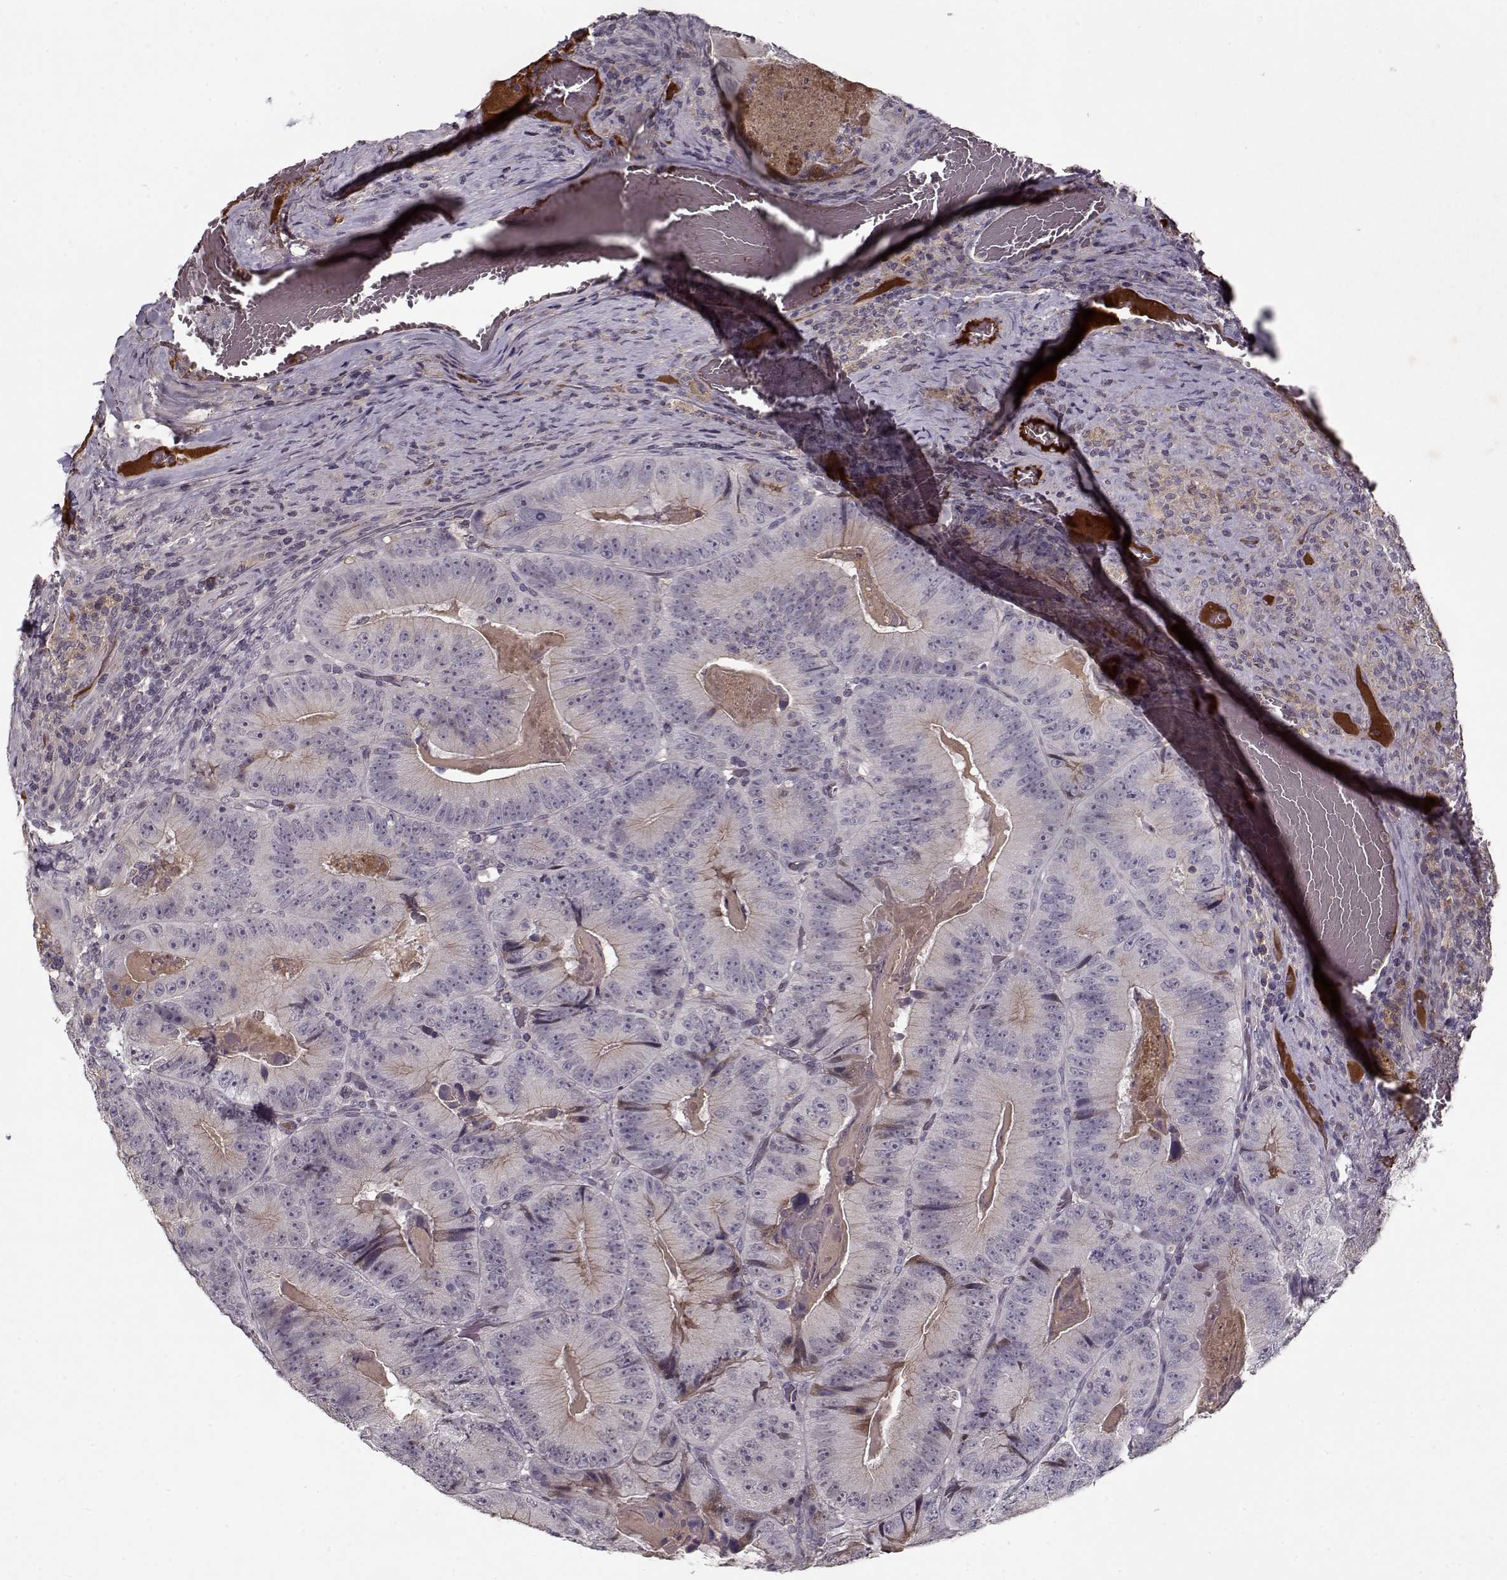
{"staining": {"intensity": "negative", "quantity": "none", "location": "none"}, "tissue": "colorectal cancer", "cell_type": "Tumor cells", "image_type": "cancer", "snomed": [{"axis": "morphology", "description": "Adenocarcinoma, NOS"}, {"axis": "topography", "description": "Colon"}], "caption": "This image is of colorectal cancer stained with IHC to label a protein in brown with the nuclei are counter-stained blue. There is no positivity in tumor cells.", "gene": "AFM", "patient": {"sex": "female", "age": 86}}